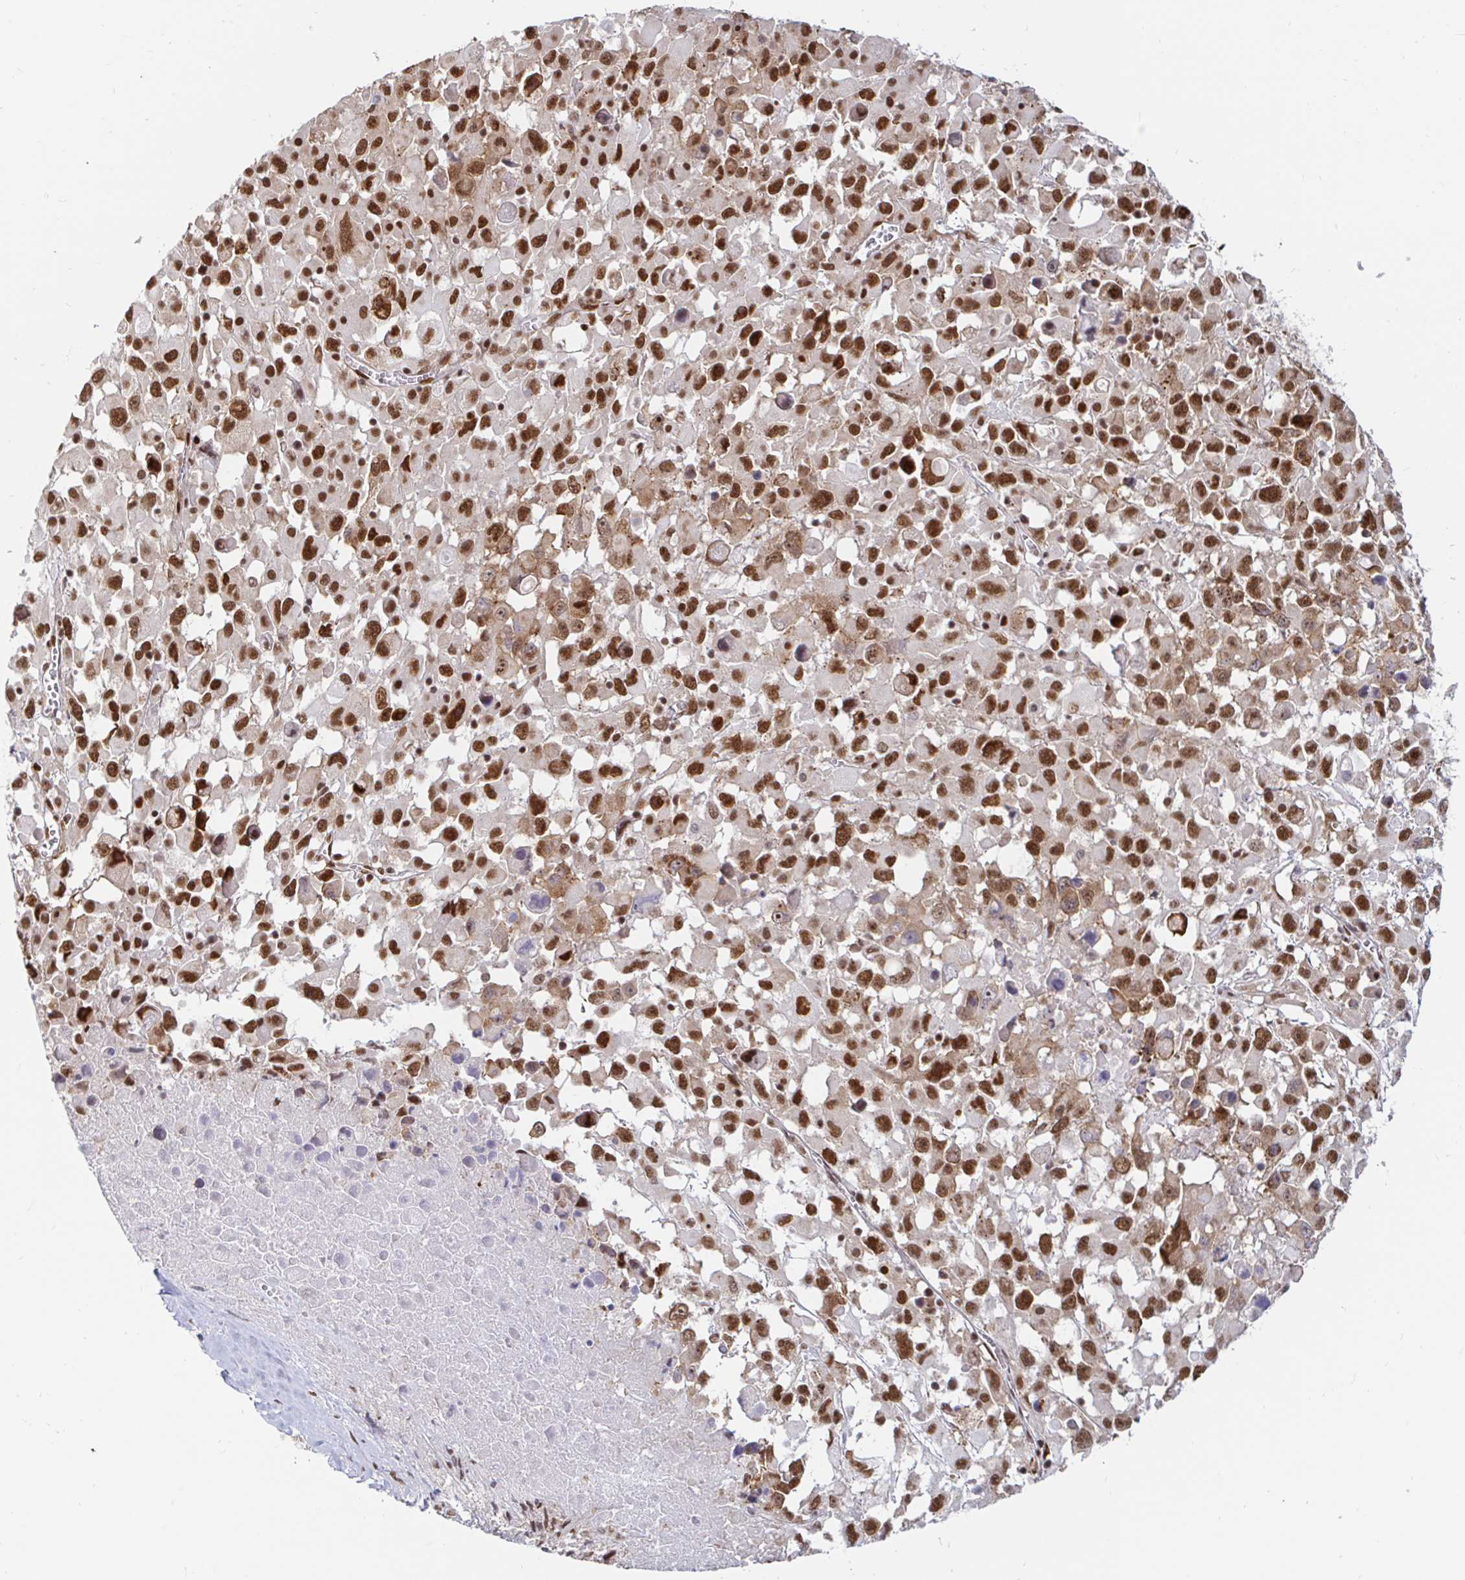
{"staining": {"intensity": "strong", "quantity": ">75%", "location": "nuclear"}, "tissue": "melanoma", "cell_type": "Tumor cells", "image_type": "cancer", "snomed": [{"axis": "morphology", "description": "Malignant melanoma, Metastatic site"}, {"axis": "topography", "description": "Soft tissue"}], "caption": "Protein positivity by IHC reveals strong nuclear positivity in about >75% of tumor cells in melanoma. (IHC, brightfield microscopy, high magnification).", "gene": "RBMX", "patient": {"sex": "male", "age": 50}}